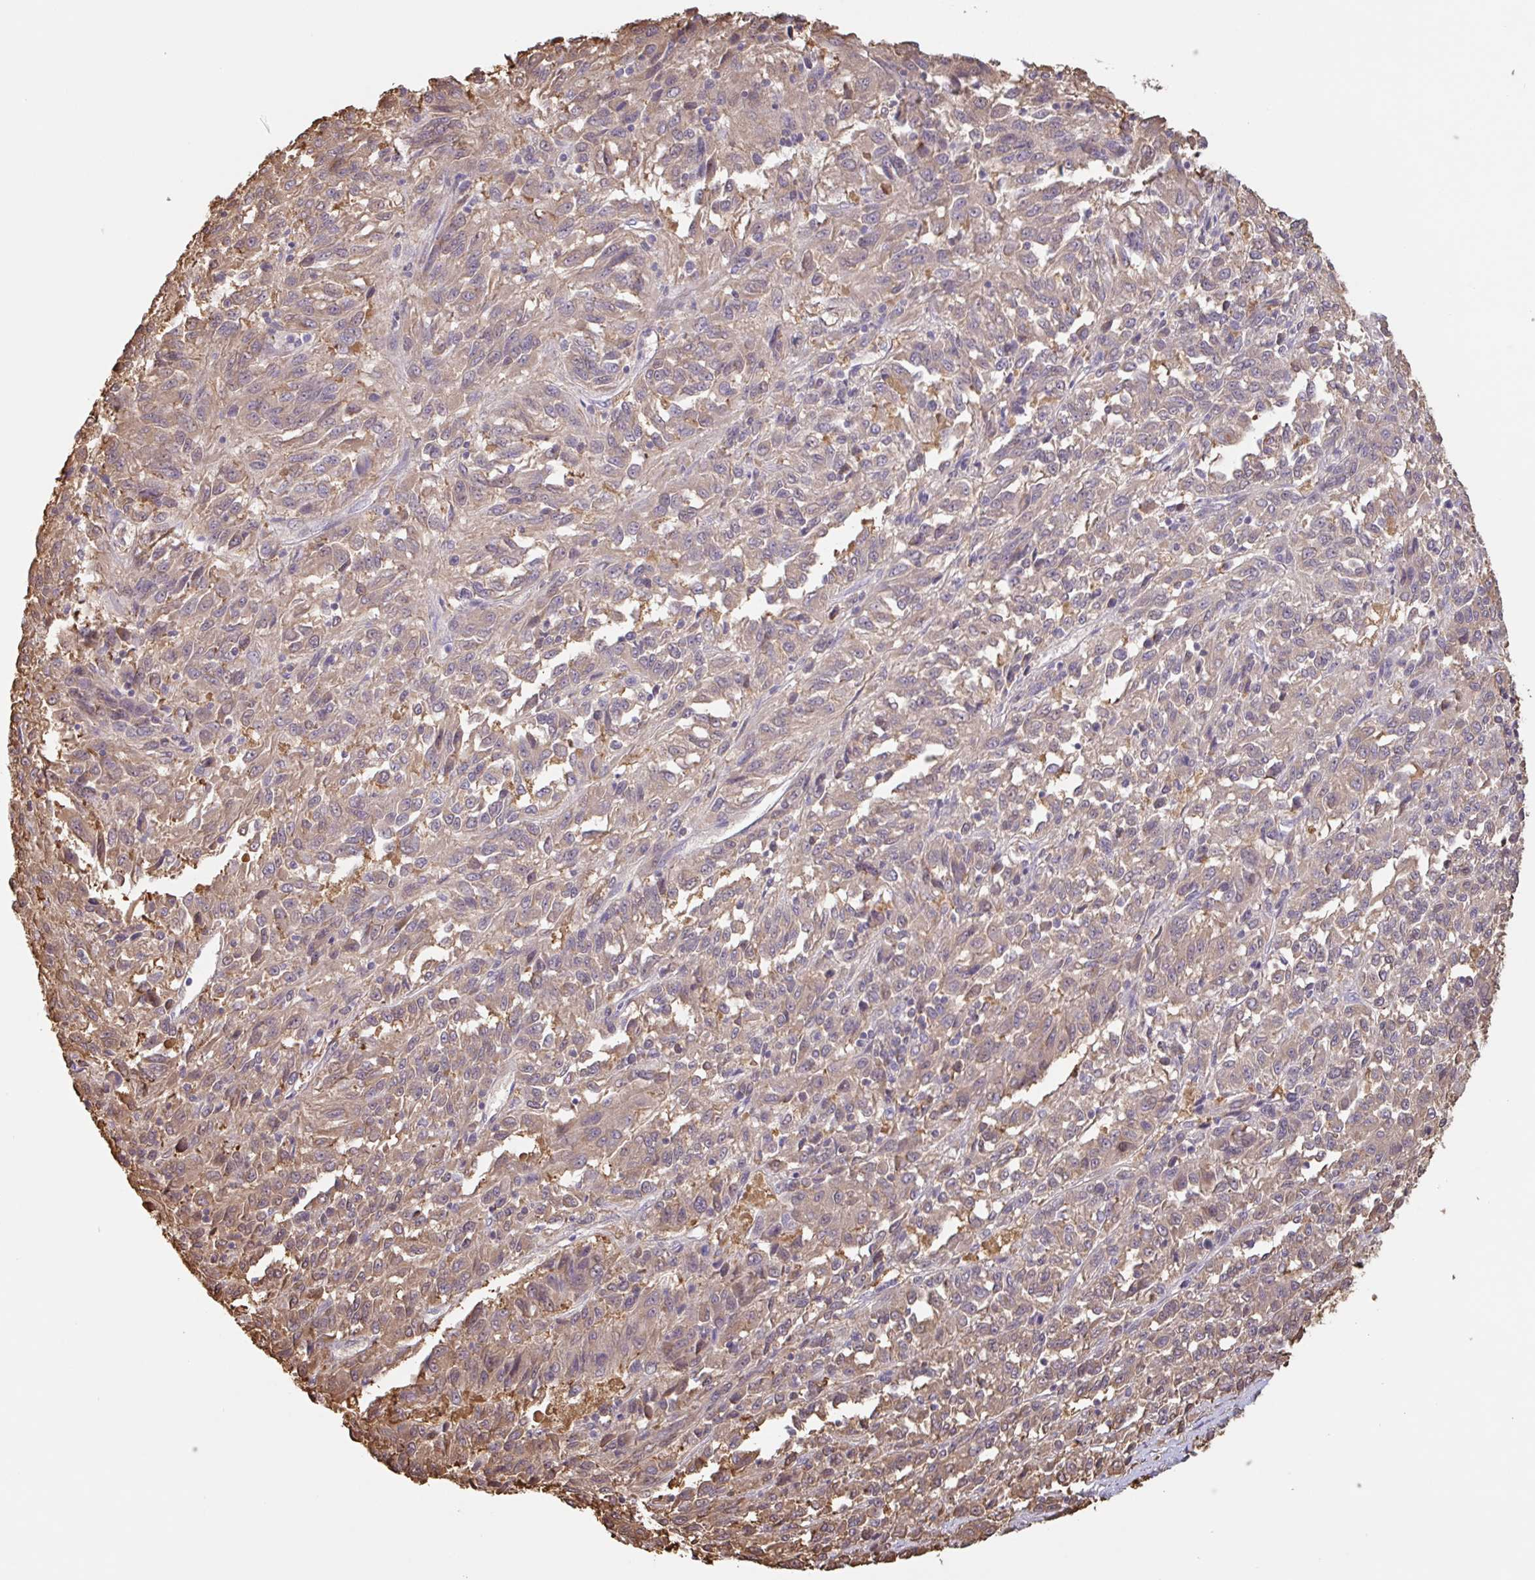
{"staining": {"intensity": "weak", "quantity": "<25%", "location": "cytoplasmic/membranous"}, "tissue": "melanoma", "cell_type": "Tumor cells", "image_type": "cancer", "snomed": [{"axis": "morphology", "description": "Malignant melanoma, Metastatic site"}, {"axis": "topography", "description": "Lung"}], "caption": "Tumor cells are negative for brown protein staining in melanoma. (DAB immunohistochemistry (IHC) visualized using brightfield microscopy, high magnification).", "gene": "OTOP2", "patient": {"sex": "male", "age": 64}}